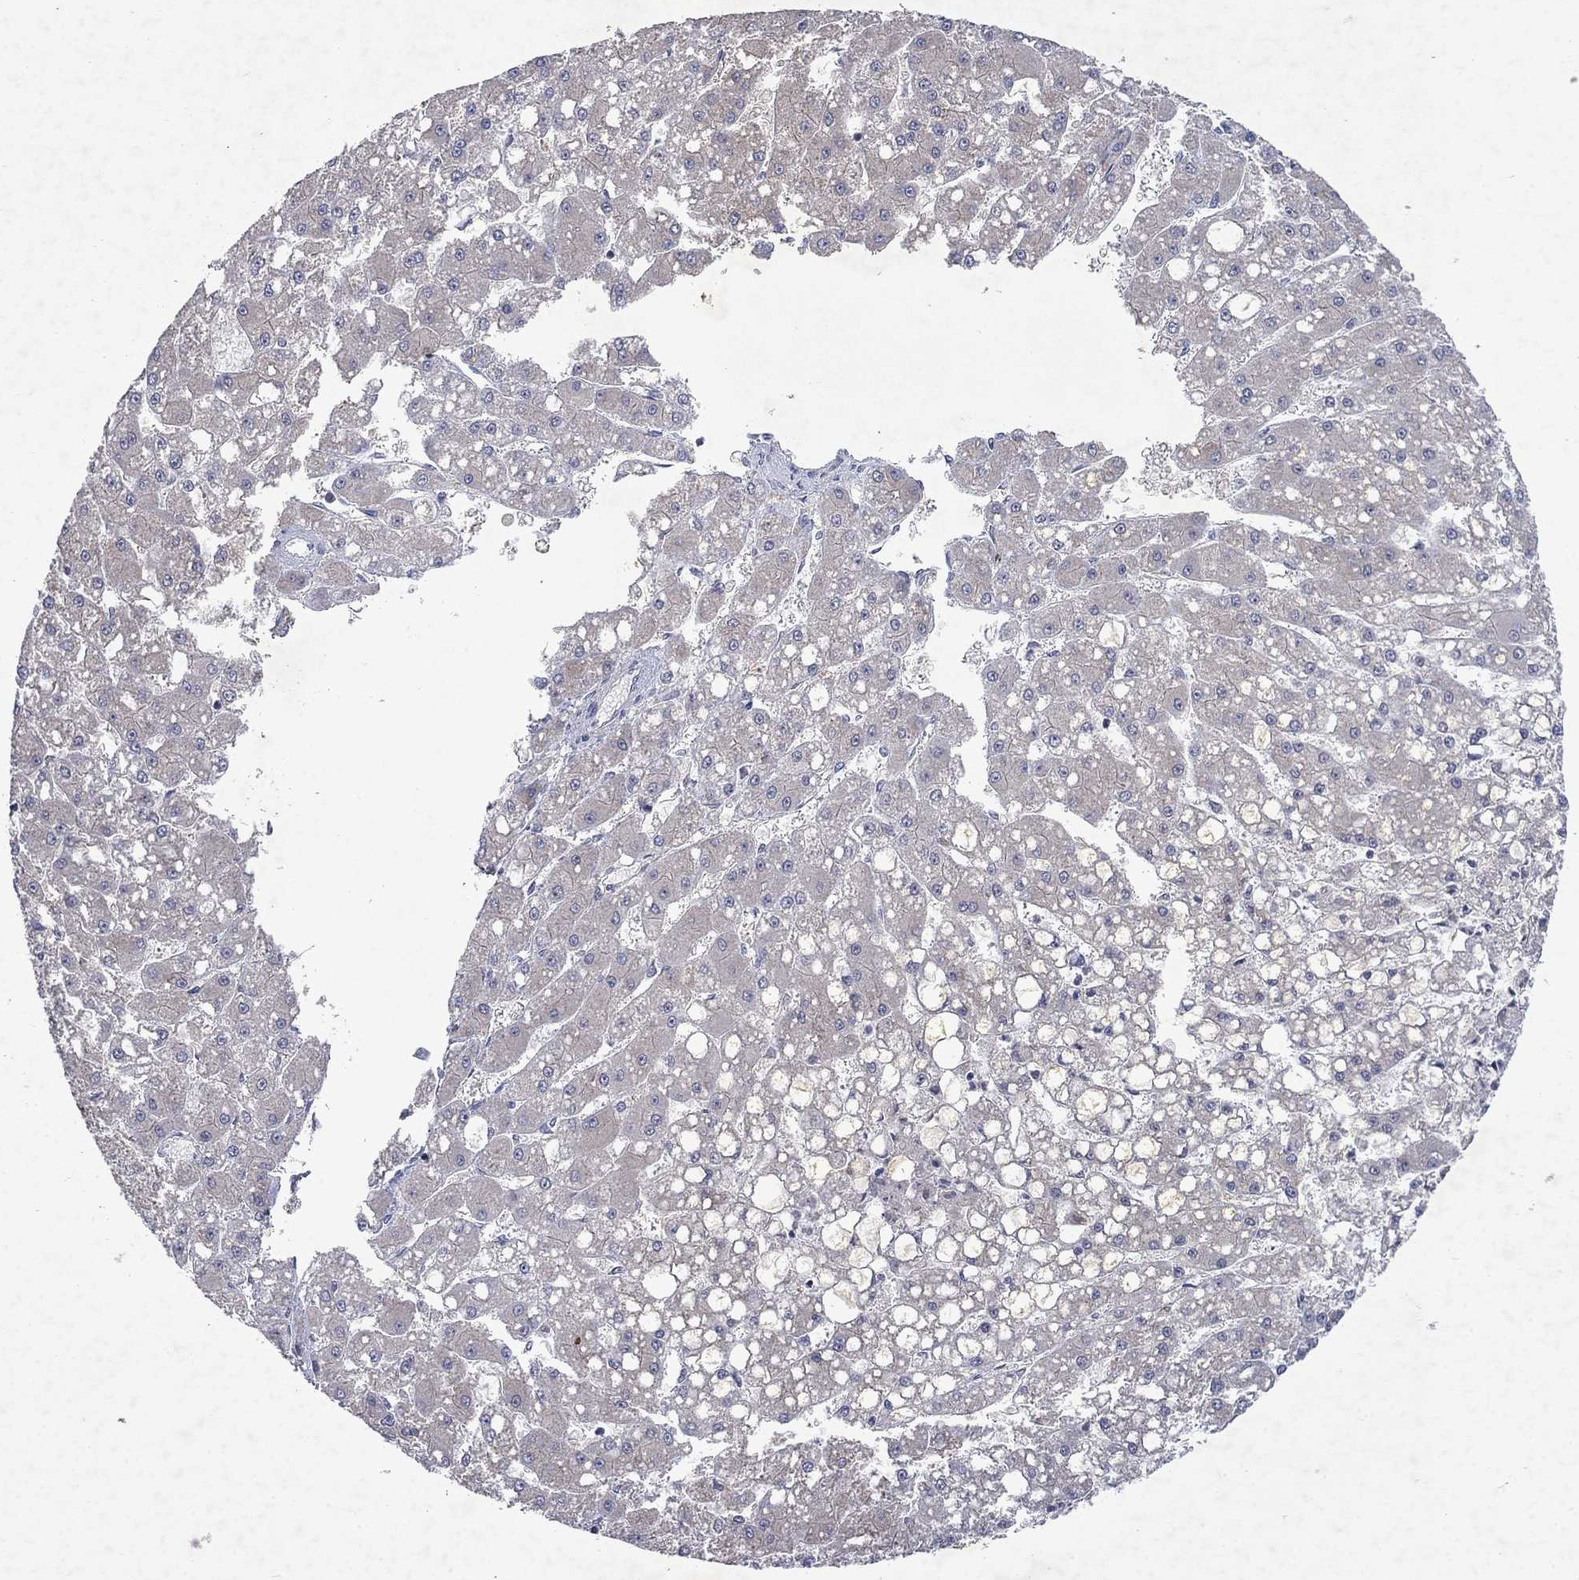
{"staining": {"intensity": "negative", "quantity": "none", "location": "none"}, "tissue": "liver cancer", "cell_type": "Tumor cells", "image_type": "cancer", "snomed": [{"axis": "morphology", "description": "Carcinoma, Hepatocellular, NOS"}, {"axis": "topography", "description": "Liver"}], "caption": "There is no significant positivity in tumor cells of hepatocellular carcinoma (liver). Nuclei are stained in blue.", "gene": "TMEM97", "patient": {"sex": "male", "age": 67}}